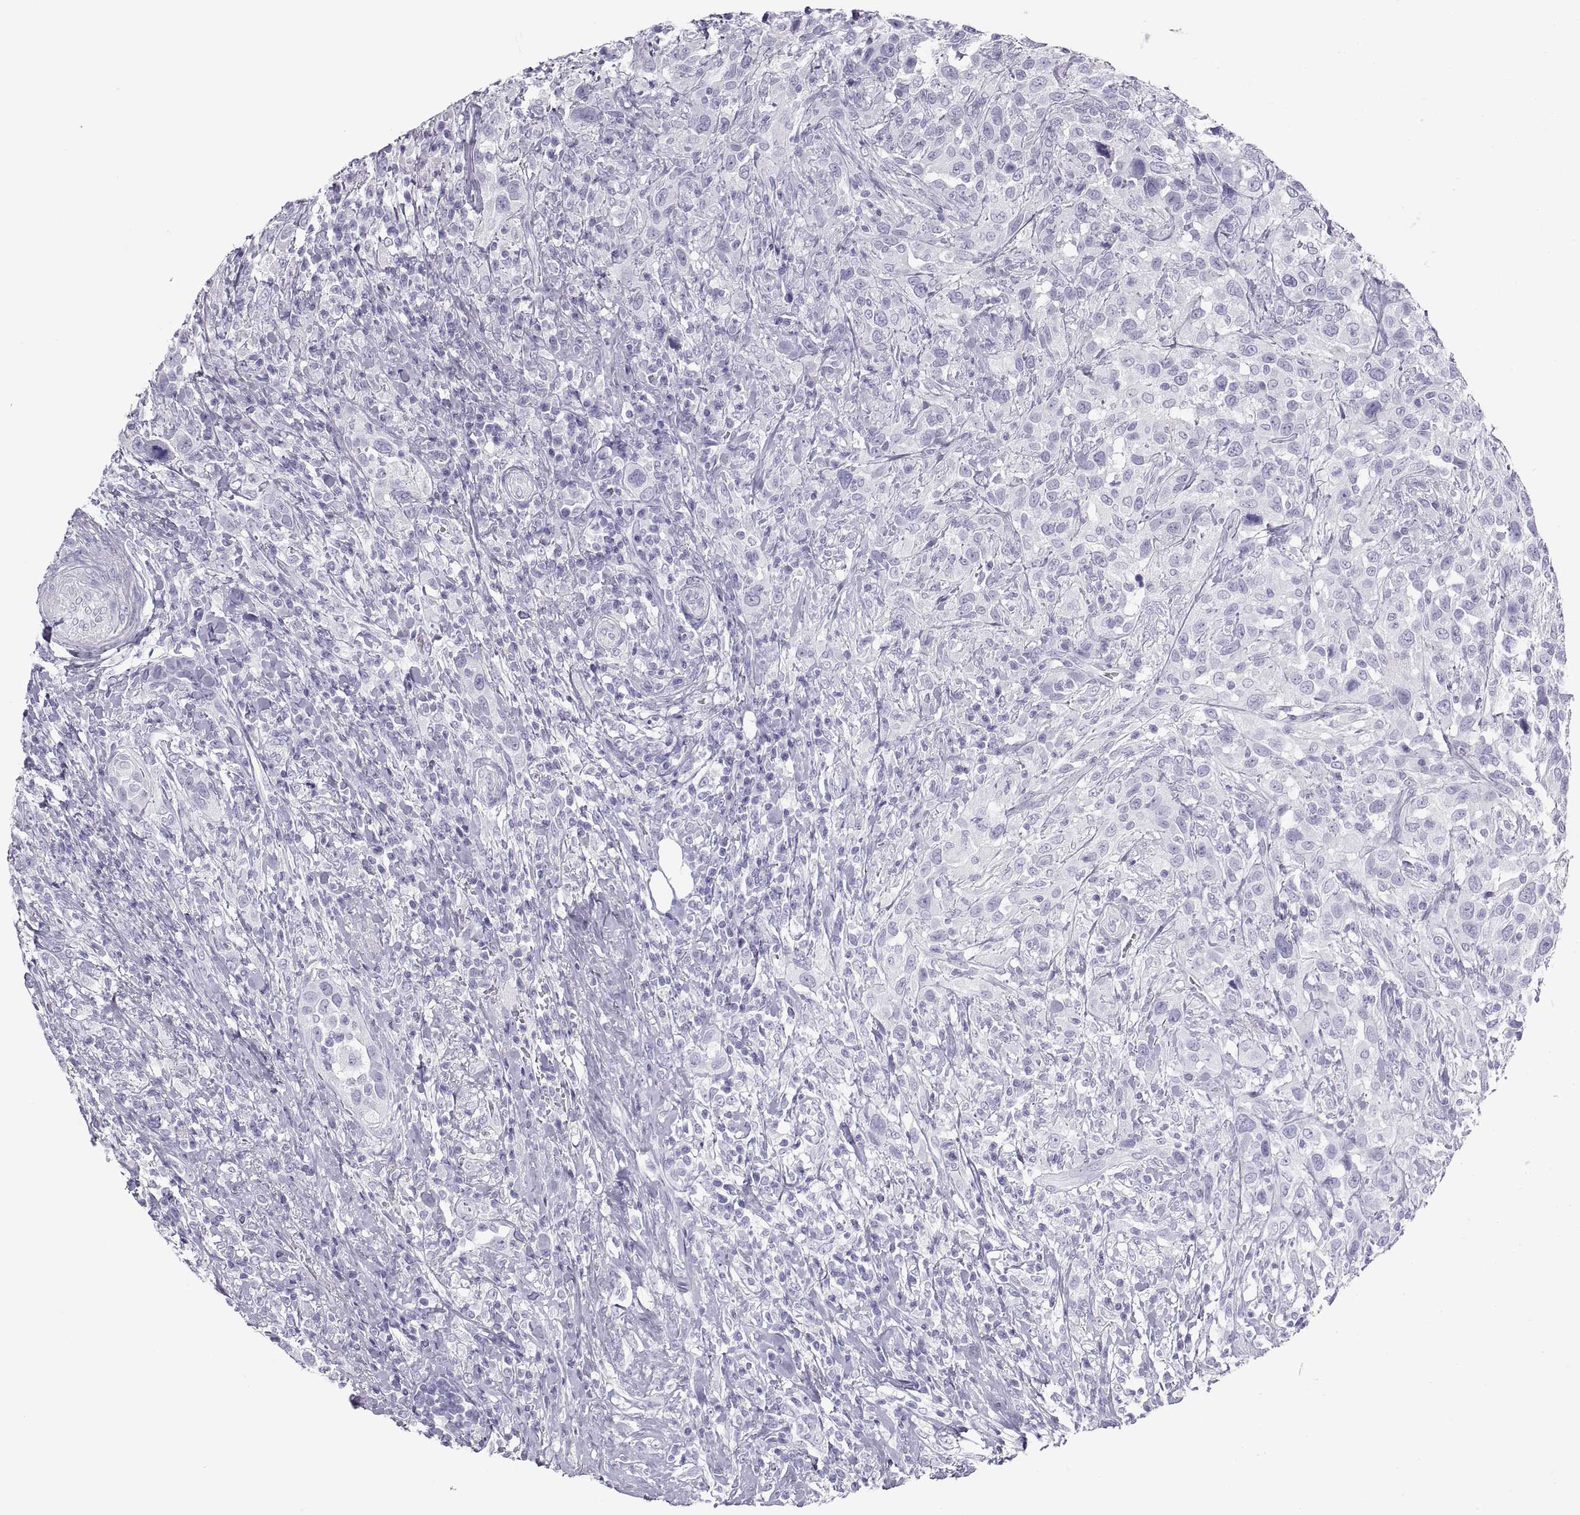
{"staining": {"intensity": "negative", "quantity": "none", "location": "none"}, "tissue": "urothelial cancer", "cell_type": "Tumor cells", "image_type": "cancer", "snomed": [{"axis": "morphology", "description": "Urothelial carcinoma, NOS"}, {"axis": "morphology", "description": "Urothelial carcinoma, High grade"}, {"axis": "topography", "description": "Urinary bladder"}], "caption": "IHC micrograph of neoplastic tissue: human high-grade urothelial carcinoma stained with DAB (3,3'-diaminobenzidine) demonstrates no significant protein staining in tumor cells. Nuclei are stained in blue.", "gene": "SEMG1", "patient": {"sex": "female", "age": 64}}